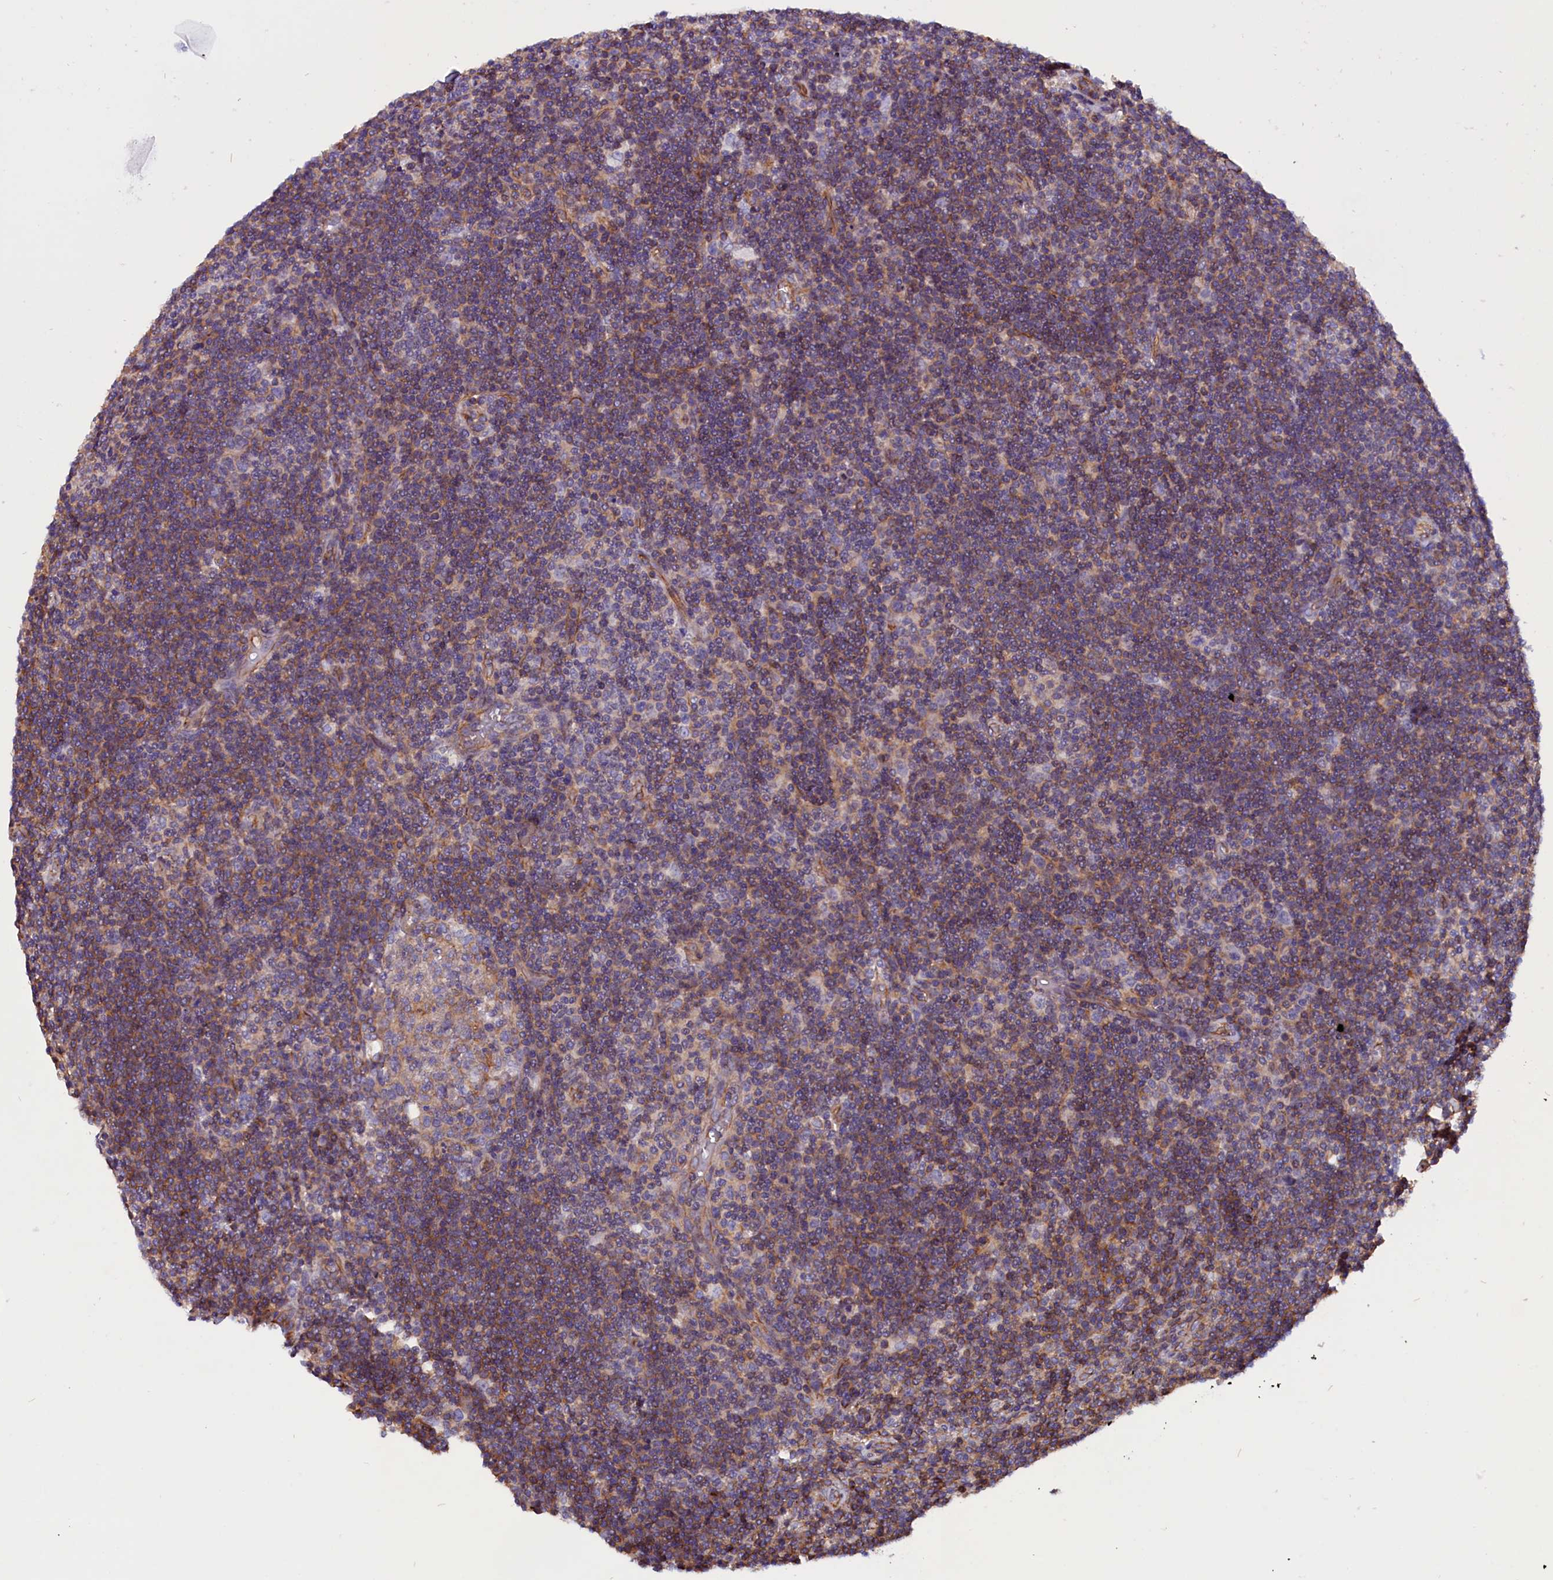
{"staining": {"intensity": "negative", "quantity": "none", "location": "none"}, "tissue": "lymphoma", "cell_type": "Tumor cells", "image_type": "cancer", "snomed": [{"axis": "morphology", "description": "Hodgkin's disease, NOS"}, {"axis": "topography", "description": "Lymph node"}], "caption": "DAB immunohistochemical staining of Hodgkin's disease shows no significant staining in tumor cells.", "gene": "ZNF749", "patient": {"sex": "female", "age": 57}}